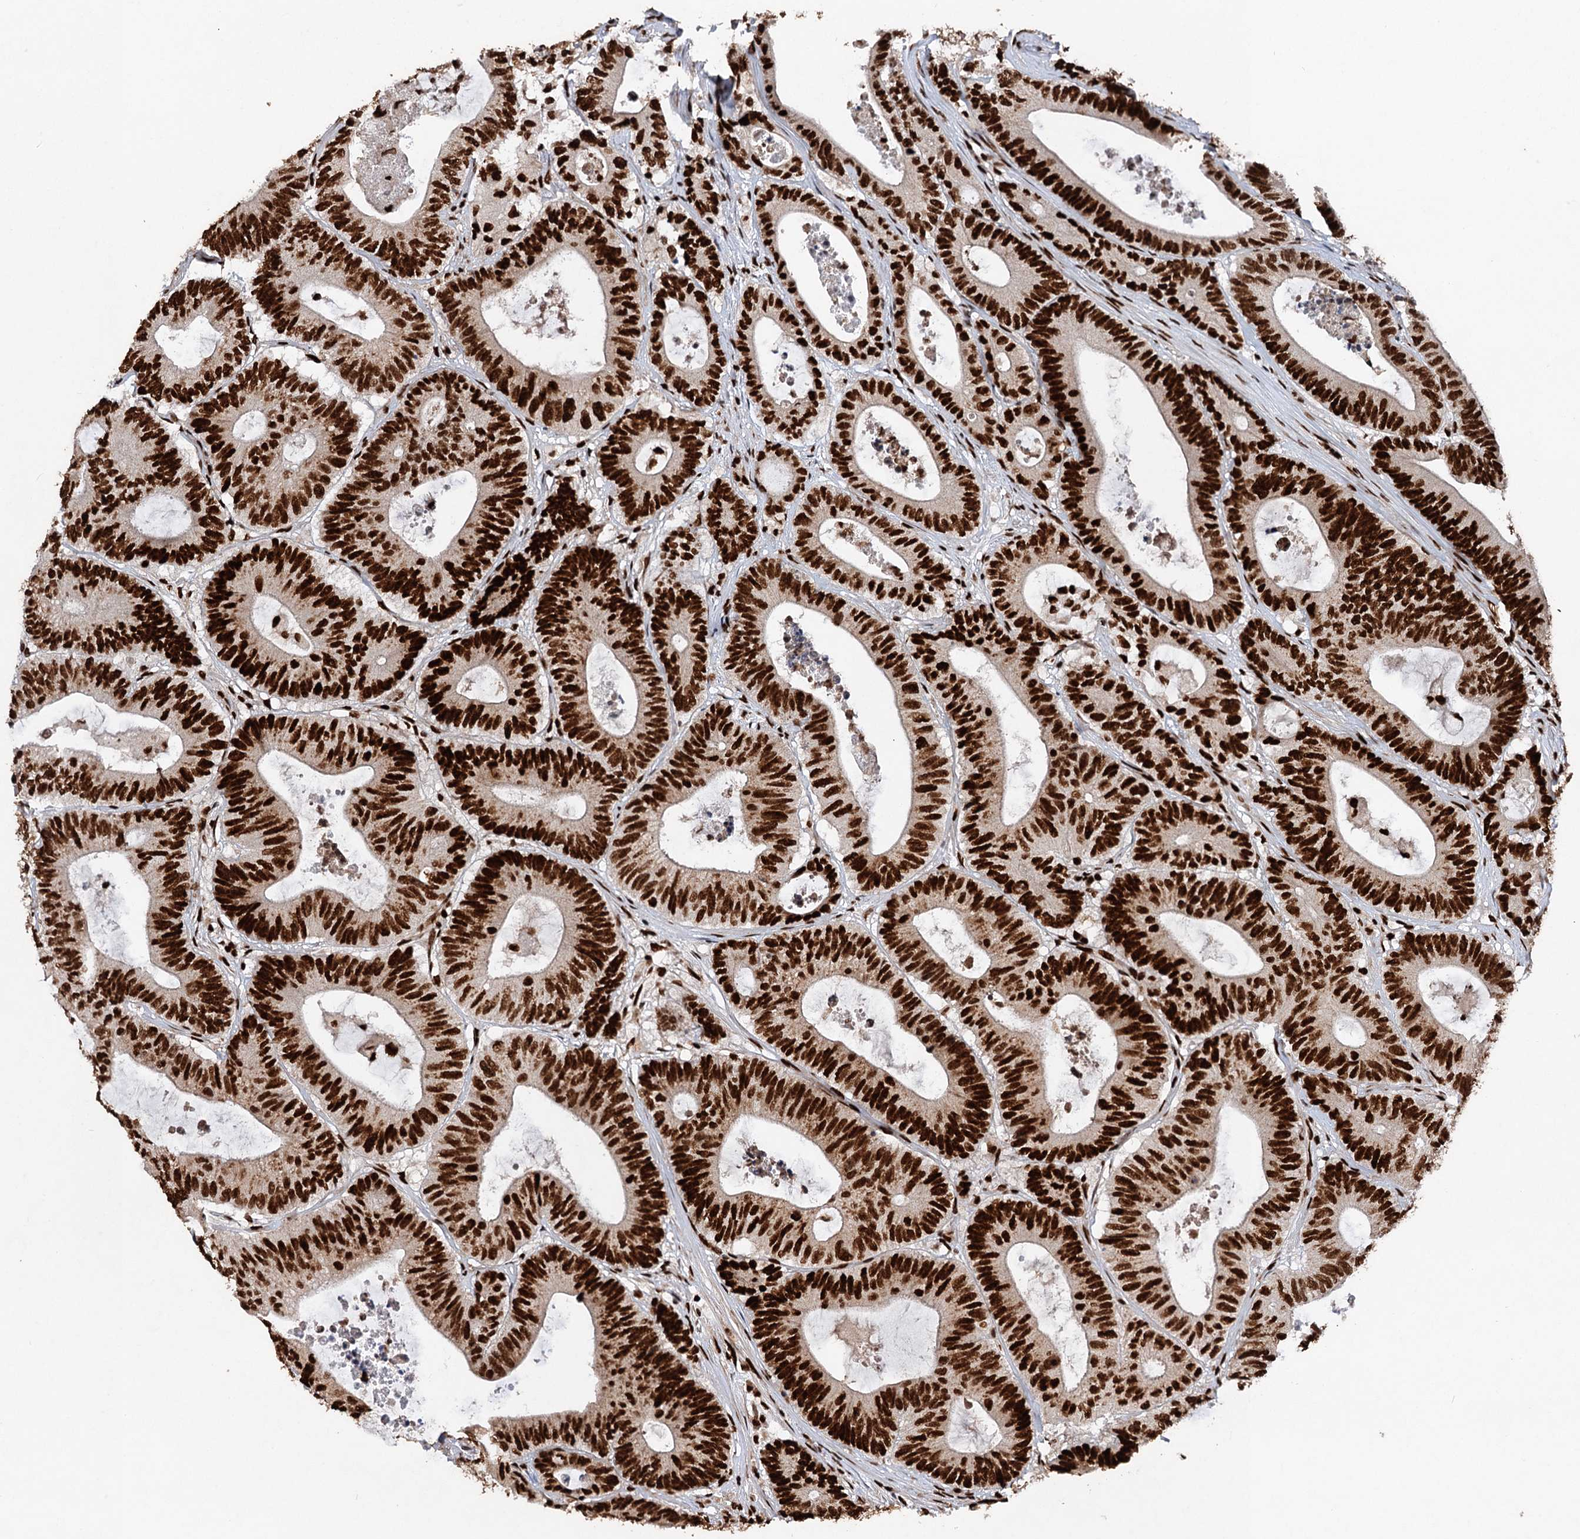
{"staining": {"intensity": "strong", "quantity": ">75%", "location": "nuclear"}, "tissue": "colorectal cancer", "cell_type": "Tumor cells", "image_type": "cancer", "snomed": [{"axis": "morphology", "description": "Adenocarcinoma, NOS"}, {"axis": "topography", "description": "Colon"}], "caption": "Immunohistochemistry (IHC) image of neoplastic tissue: colorectal adenocarcinoma stained using immunohistochemistry reveals high levels of strong protein expression localized specifically in the nuclear of tumor cells, appearing as a nuclear brown color.", "gene": "MATR3", "patient": {"sex": "female", "age": 84}}